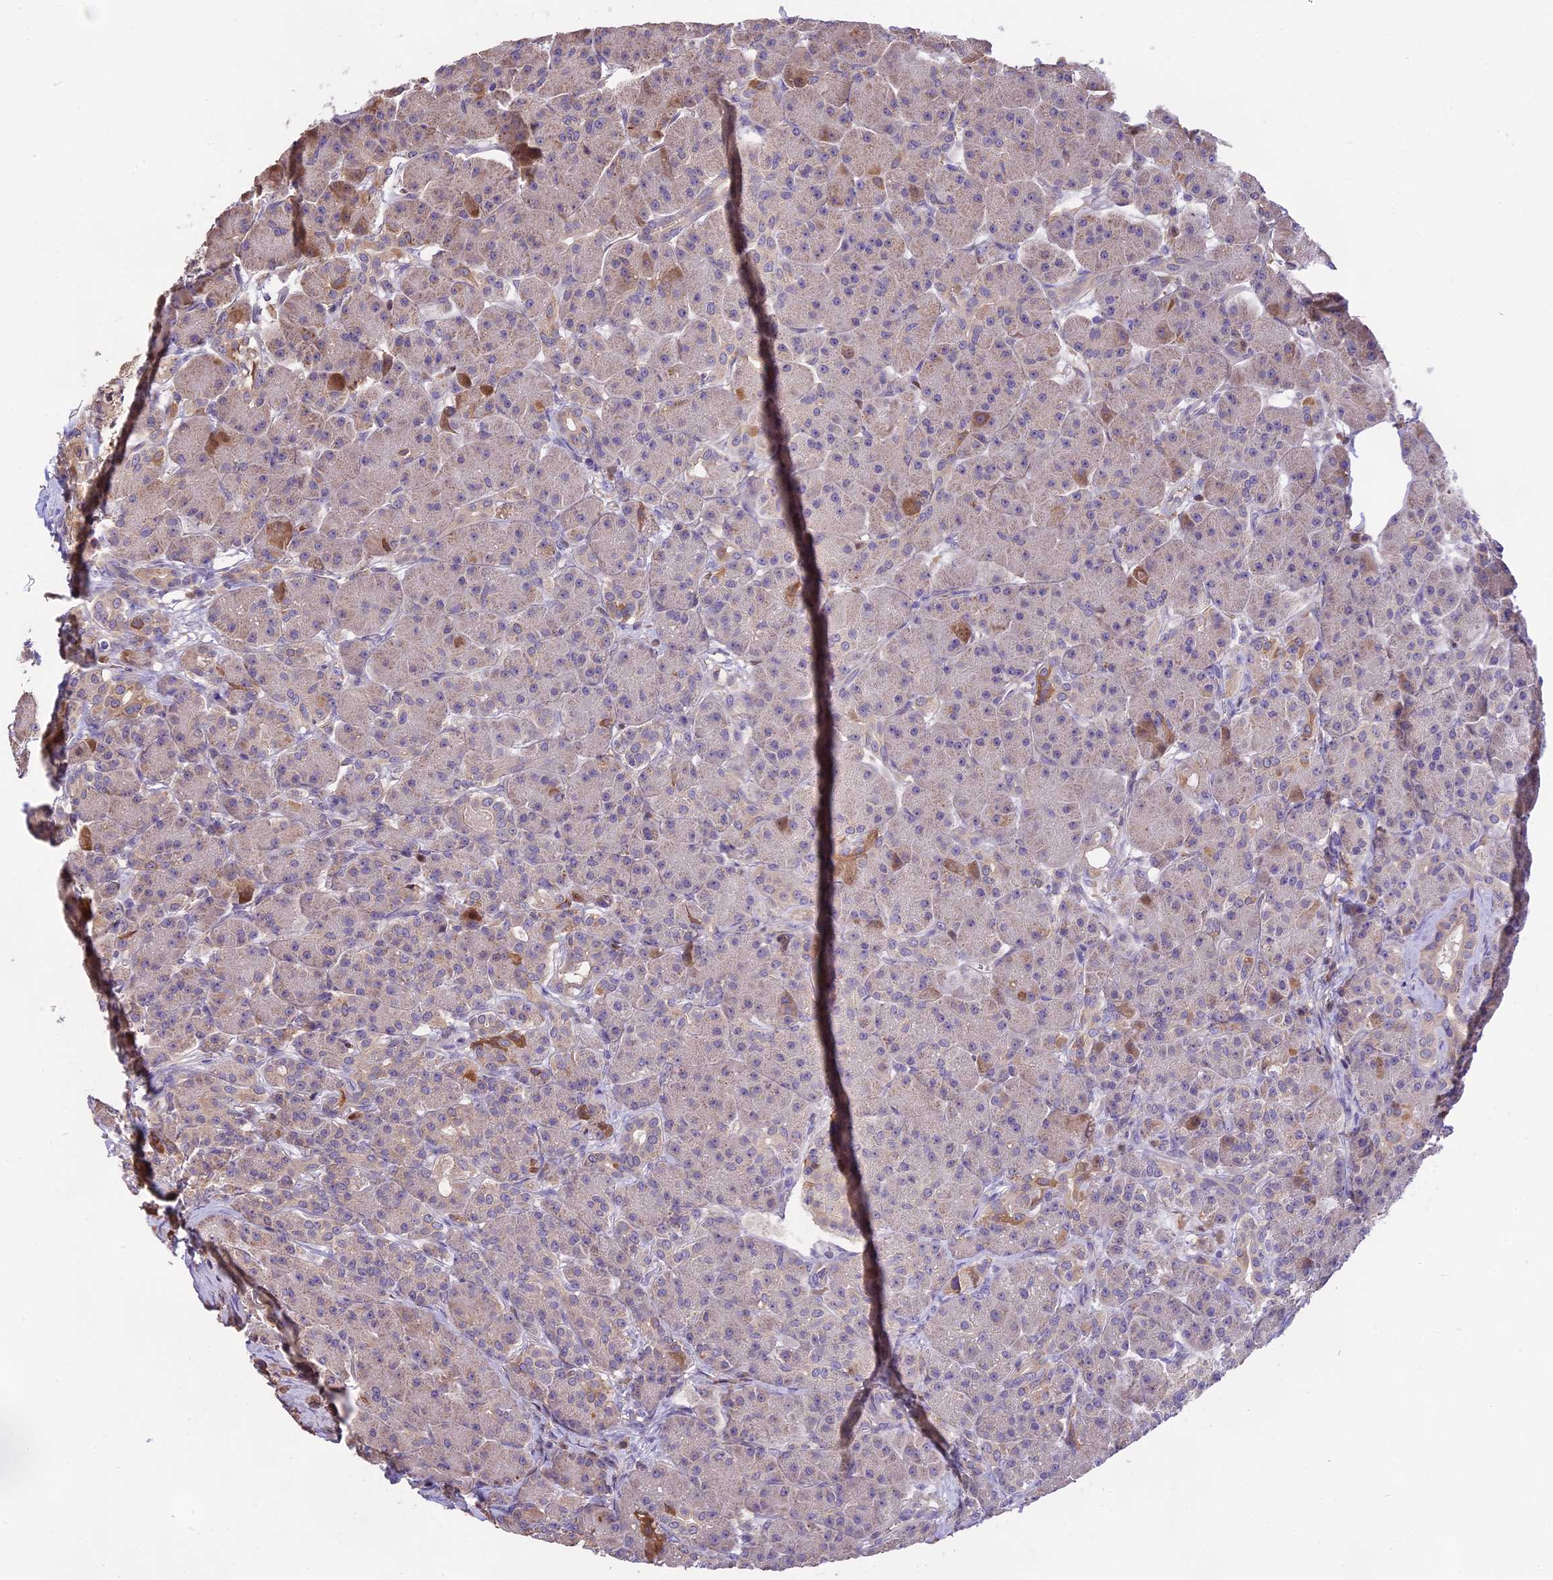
{"staining": {"intensity": "moderate", "quantity": "<25%", "location": "cytoplasmic/membranous"}, "tissue": "pancreas", "cell_type": "Exocrine glandular cells", "image_type": "normal", "snomed": [{"axis": "morphology", "description": "Normal tissue, NOS"}, {"axis": "topography", "description": "Pancreas"}], "caption": "Immunohistochemistry (IHC) of unremarkable human pancreas exhibits low levels of moderate cytoplasmic/membranous staining in about <25% of exocrine glandular cells. The staining was performed using DAB (3,3'-diaminobenzidine), with brown indicating positive protein expression. Nuclei are stained blue with hematoxylin.", "gene": "NUDT8", "patient": {"sex": "male", "age": 63}}